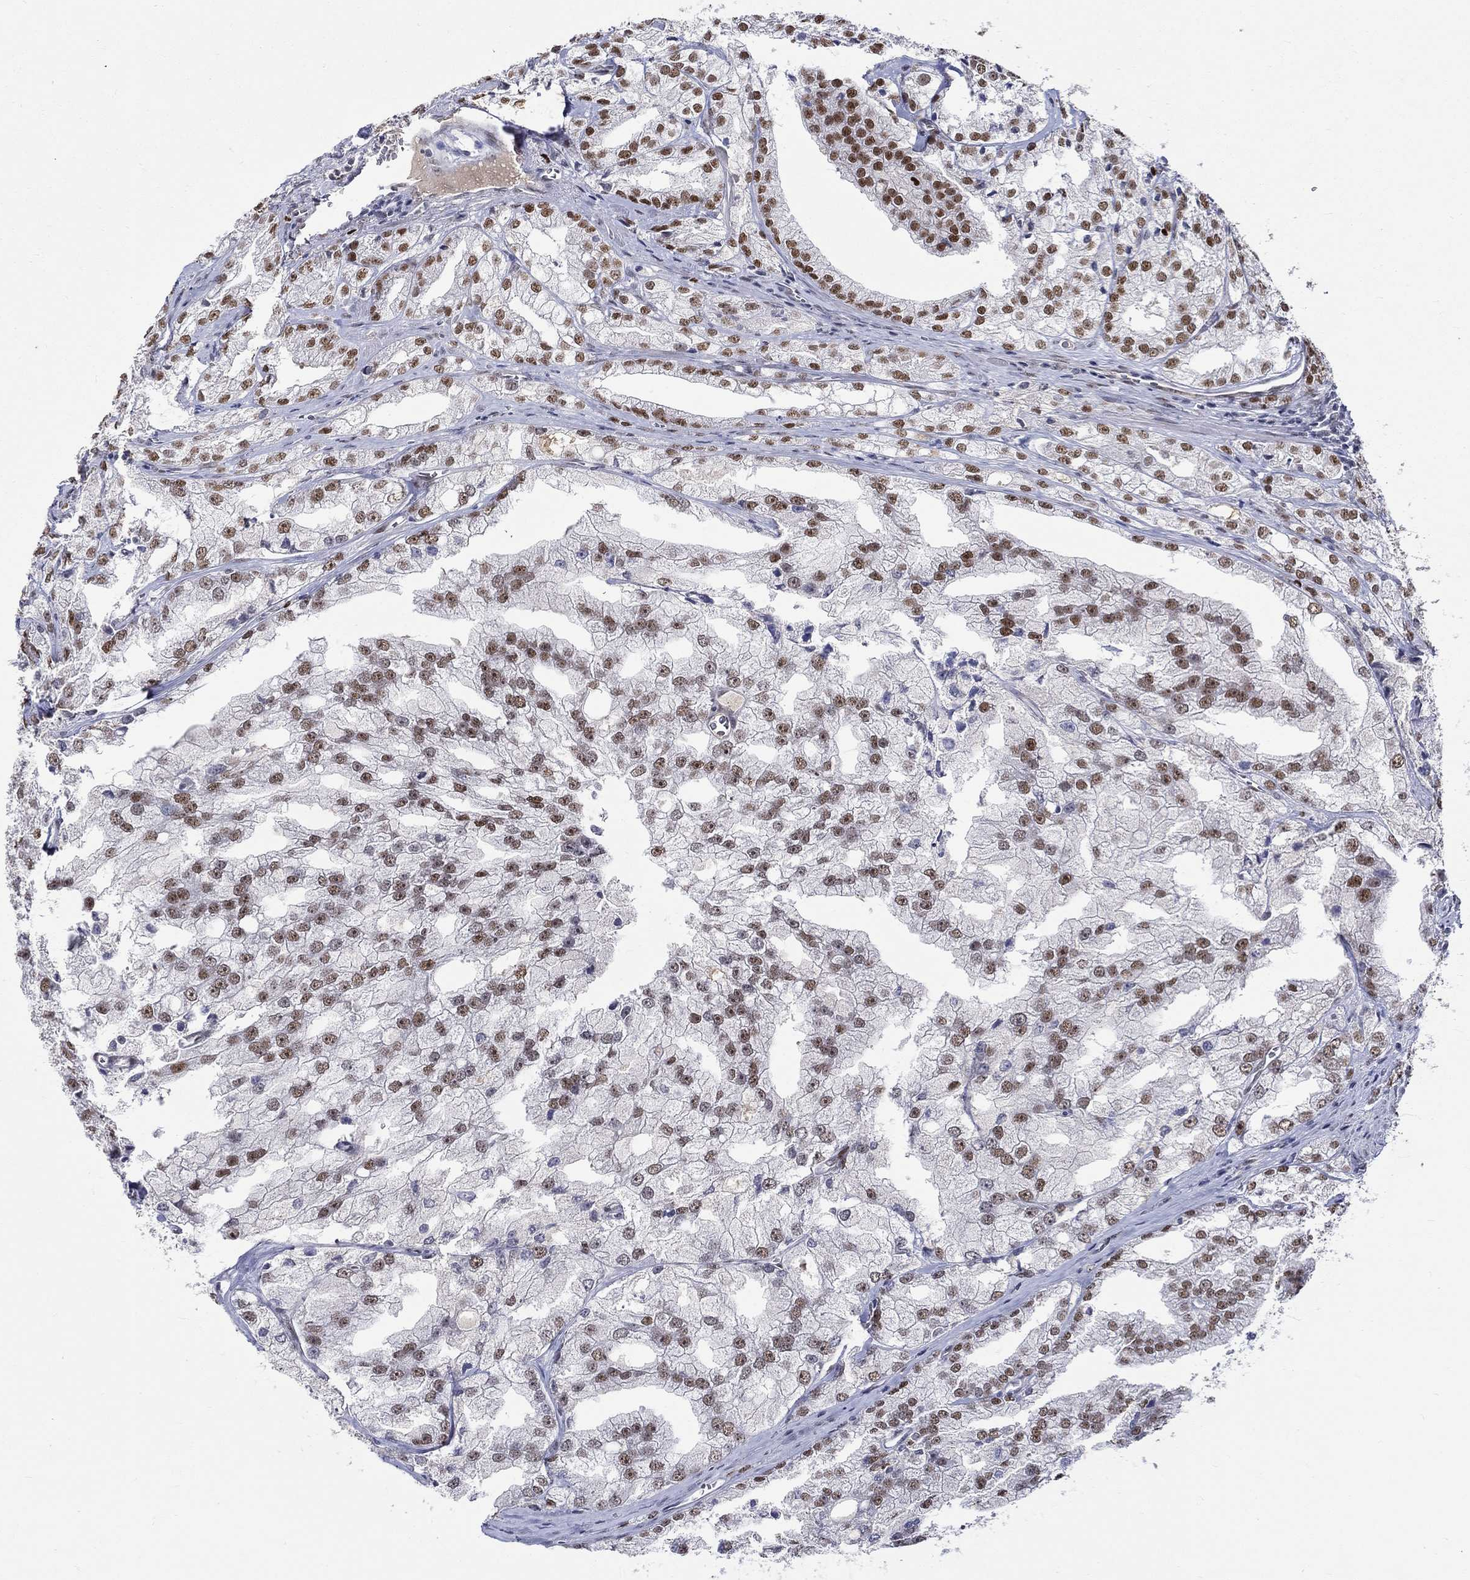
{"staining": {"intensity": "moderate", "quantity": ">75%", "location": "nuclear"}, "tissue": "prostate cancer", "cell_type": "Tumor cells", "image_type": "cancer", "snomed": [{"axis": "morphology", "description": "Adenocarcinoma, NOS"}, {"axis": "topography", "description": "Prostate"}], "caption": "IHC of adenocarcinoma (prostate) reveals medium levels of moderate nuclear staining in about >75% of tumor cells.", "gene": "GATA2", "patient": {"sex": "male", "age": 70}}